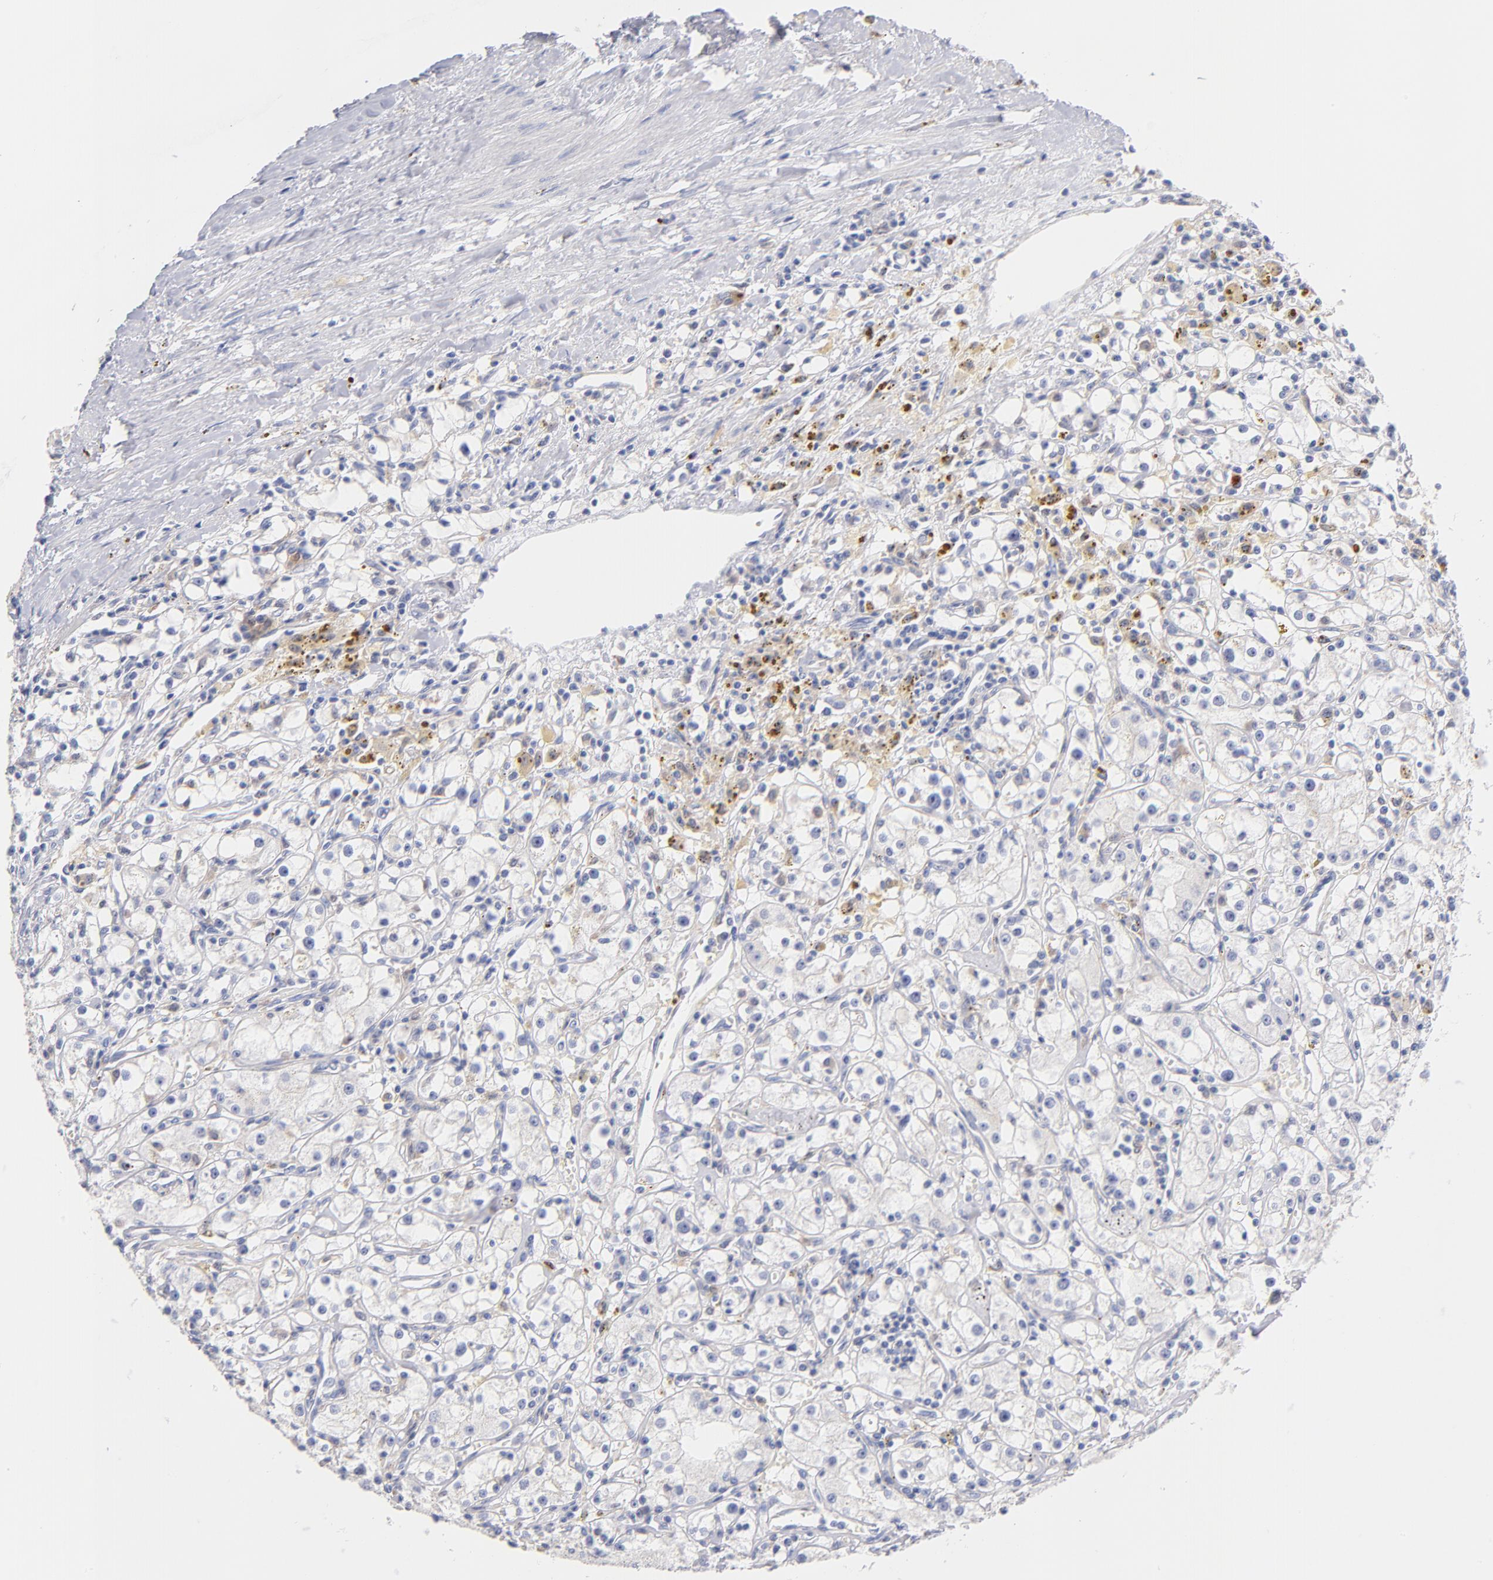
{"staining": {"intensity": "negative", "quantity": "none", "location": "none"}, "tissue": "renal cancer", "cell_type": "Tumor cells", "image_type": "cancer", "snomed": [{"axis": "morphology", "description": "Adenocarcinoma, NOS"}, {"axis": "topography", "description": "Kidney"}], "caption": "Renal cancer was stained to show a protein in brown. There is no significant expression in tumor cells.", "gene": "BID", "patient": {"sex": "male", "age": 56}}